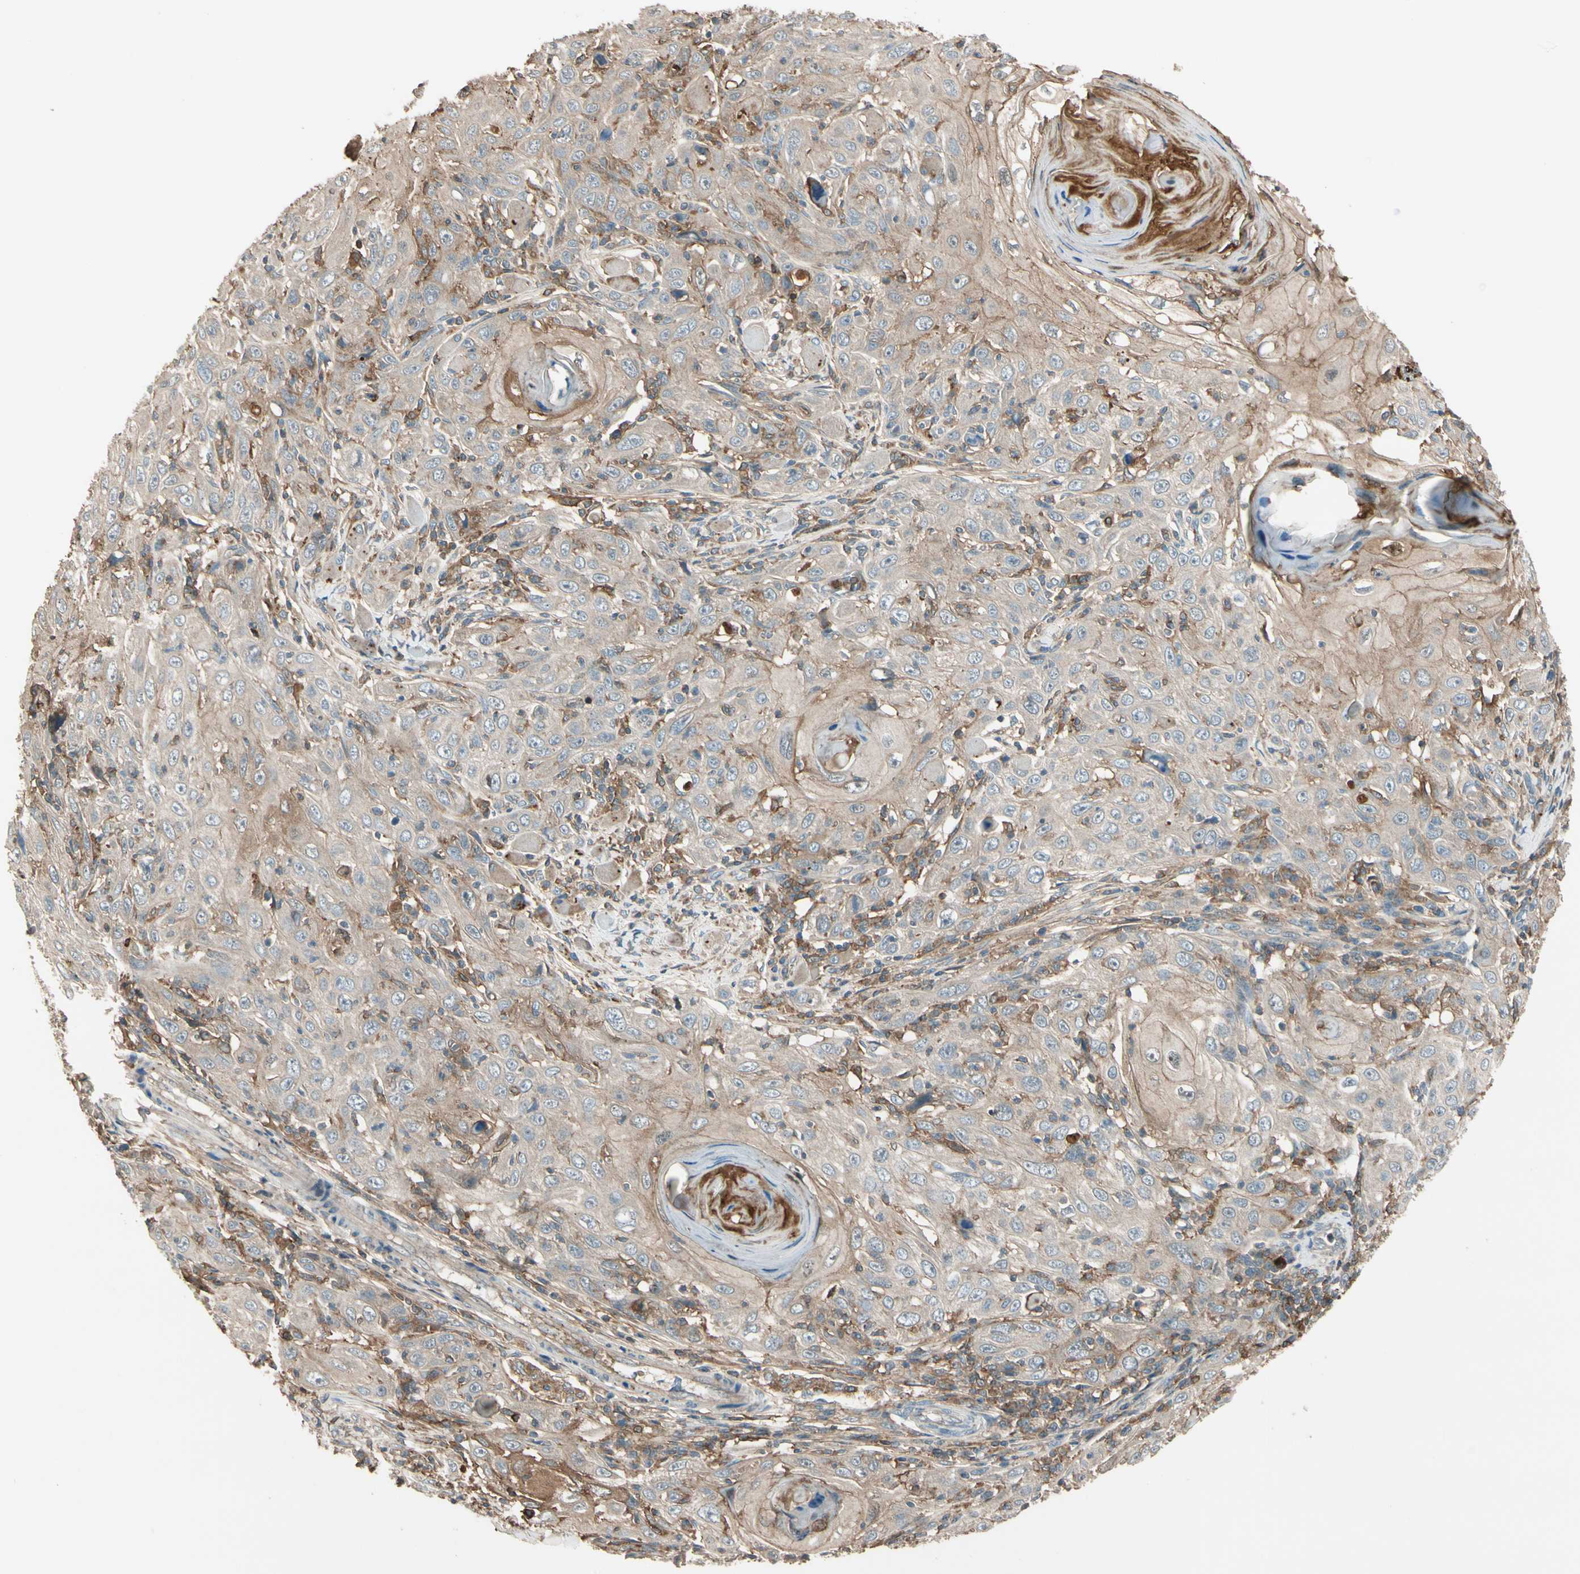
{"staining": {"intensity": "weak", "quantity": ">75%", "location": "cytoplasmic/membranous"}, "tissue": "skin cancer", "cell_type": "Tumor cells", "image_type": "cancer", "snomed": [{"axis": "morphology", "description": "Squamous cell carcinoma, NOS"}, {"axis": "topography", "description": "Skin"}], "caption": "Immunohistochemistry (IHC) of squamous cell carcinoma (skin) demonstrates low levels of weak cytoplasmic/membranous expression in about >75% of tumor cells.", "gene": "STX11", "patient": {"sex": "female", "age": 88}}